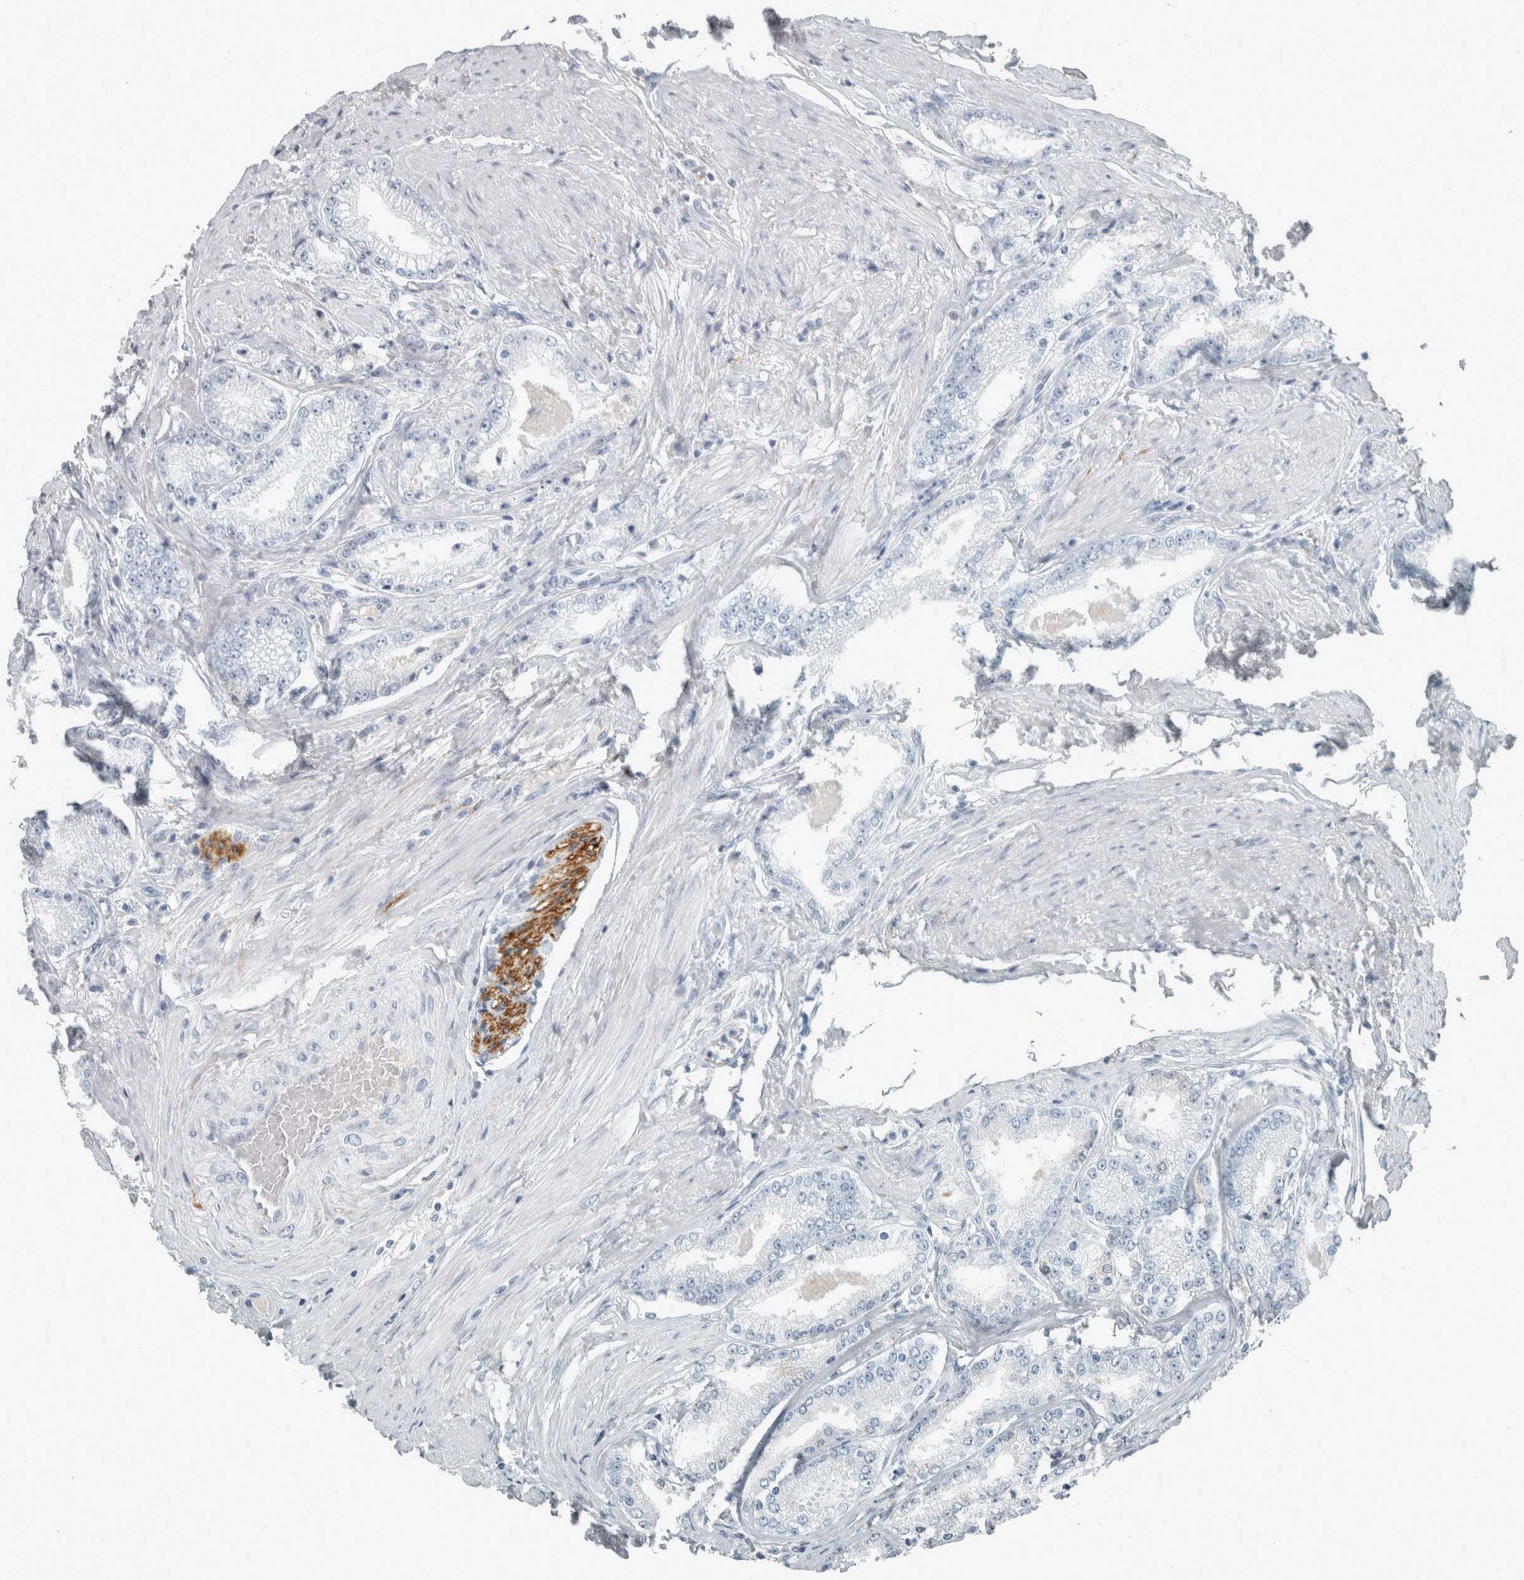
{"staining": {"intensity": "negative", "quantity": "none", "location": "none"}, "tissue": "prostate cancer", "cell_type": "Tumor cells", "image_type": "cancer", "snomed": [{"axis": "morphology", "description": "Adenocarcinoma, Low grade"}, {"axis": "topography", "description": "Prostate"}], "caption": "Protein analysis of low-grade adenocarcinoma (prostate) shows no significant positivity in tumor cells. The staining is performed using DAB (3,3'-diaminobenzidine) brown chromogen with nuclei counter-stained in using hematoxylin.", "gene": "CHL1", "patient": {"sex": "male", "age": 63}}